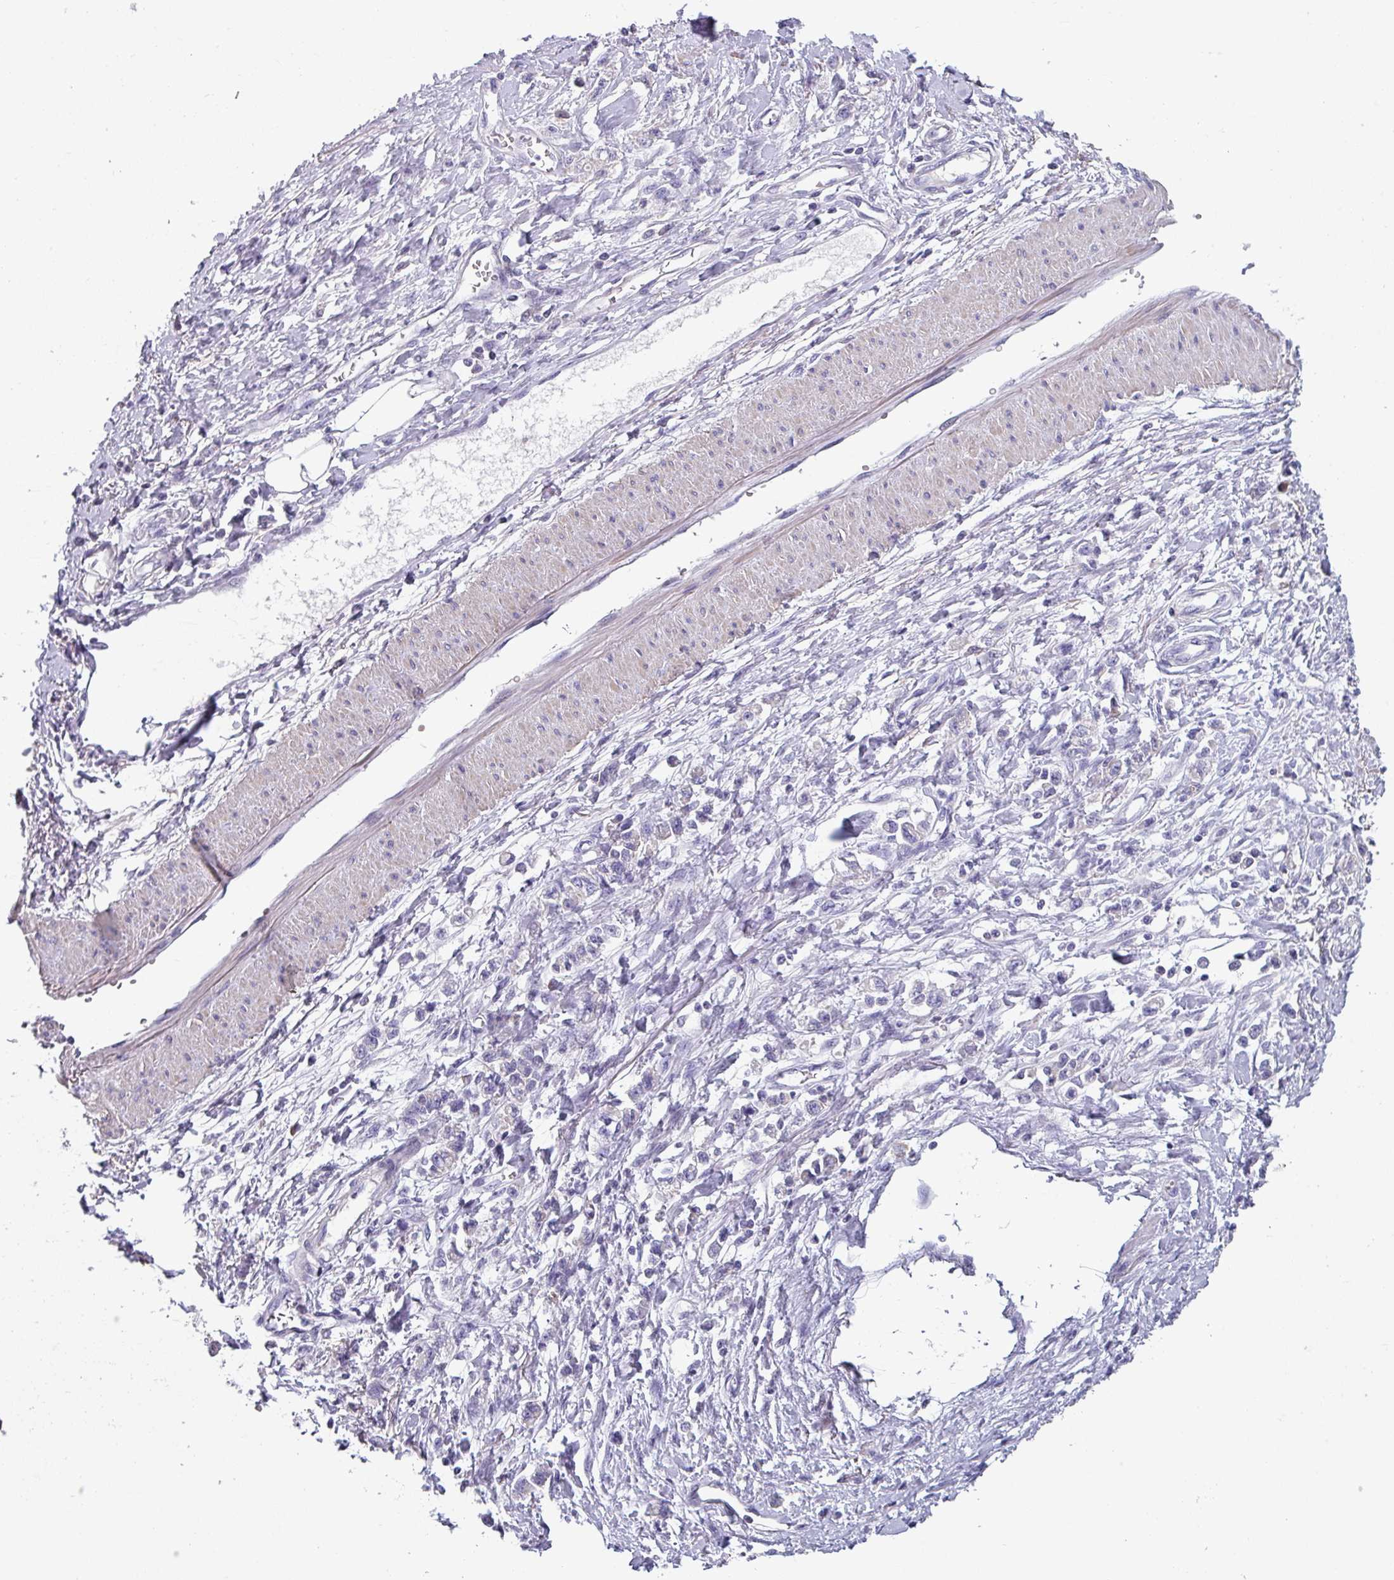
{"staining": {"intensity": "negative", "quantity": "none", "location": "none"}, "tissue": "stomach cancer", "cell_type": "Tumor cells", "image_type": "cancer", "snomed": [{"axis": "morphology", "description": "Adenocarcinoma, NOS"}, {"axis": "topography", "description": "Stomach"}], "caption": "Immunohistochemistry photomicrograph of stomach cancer stained for a protein (brown), which reveals no positivity in tumor cells.", "gene": "TMEM132A", "patient": {"sex": "female", "age": 76}}